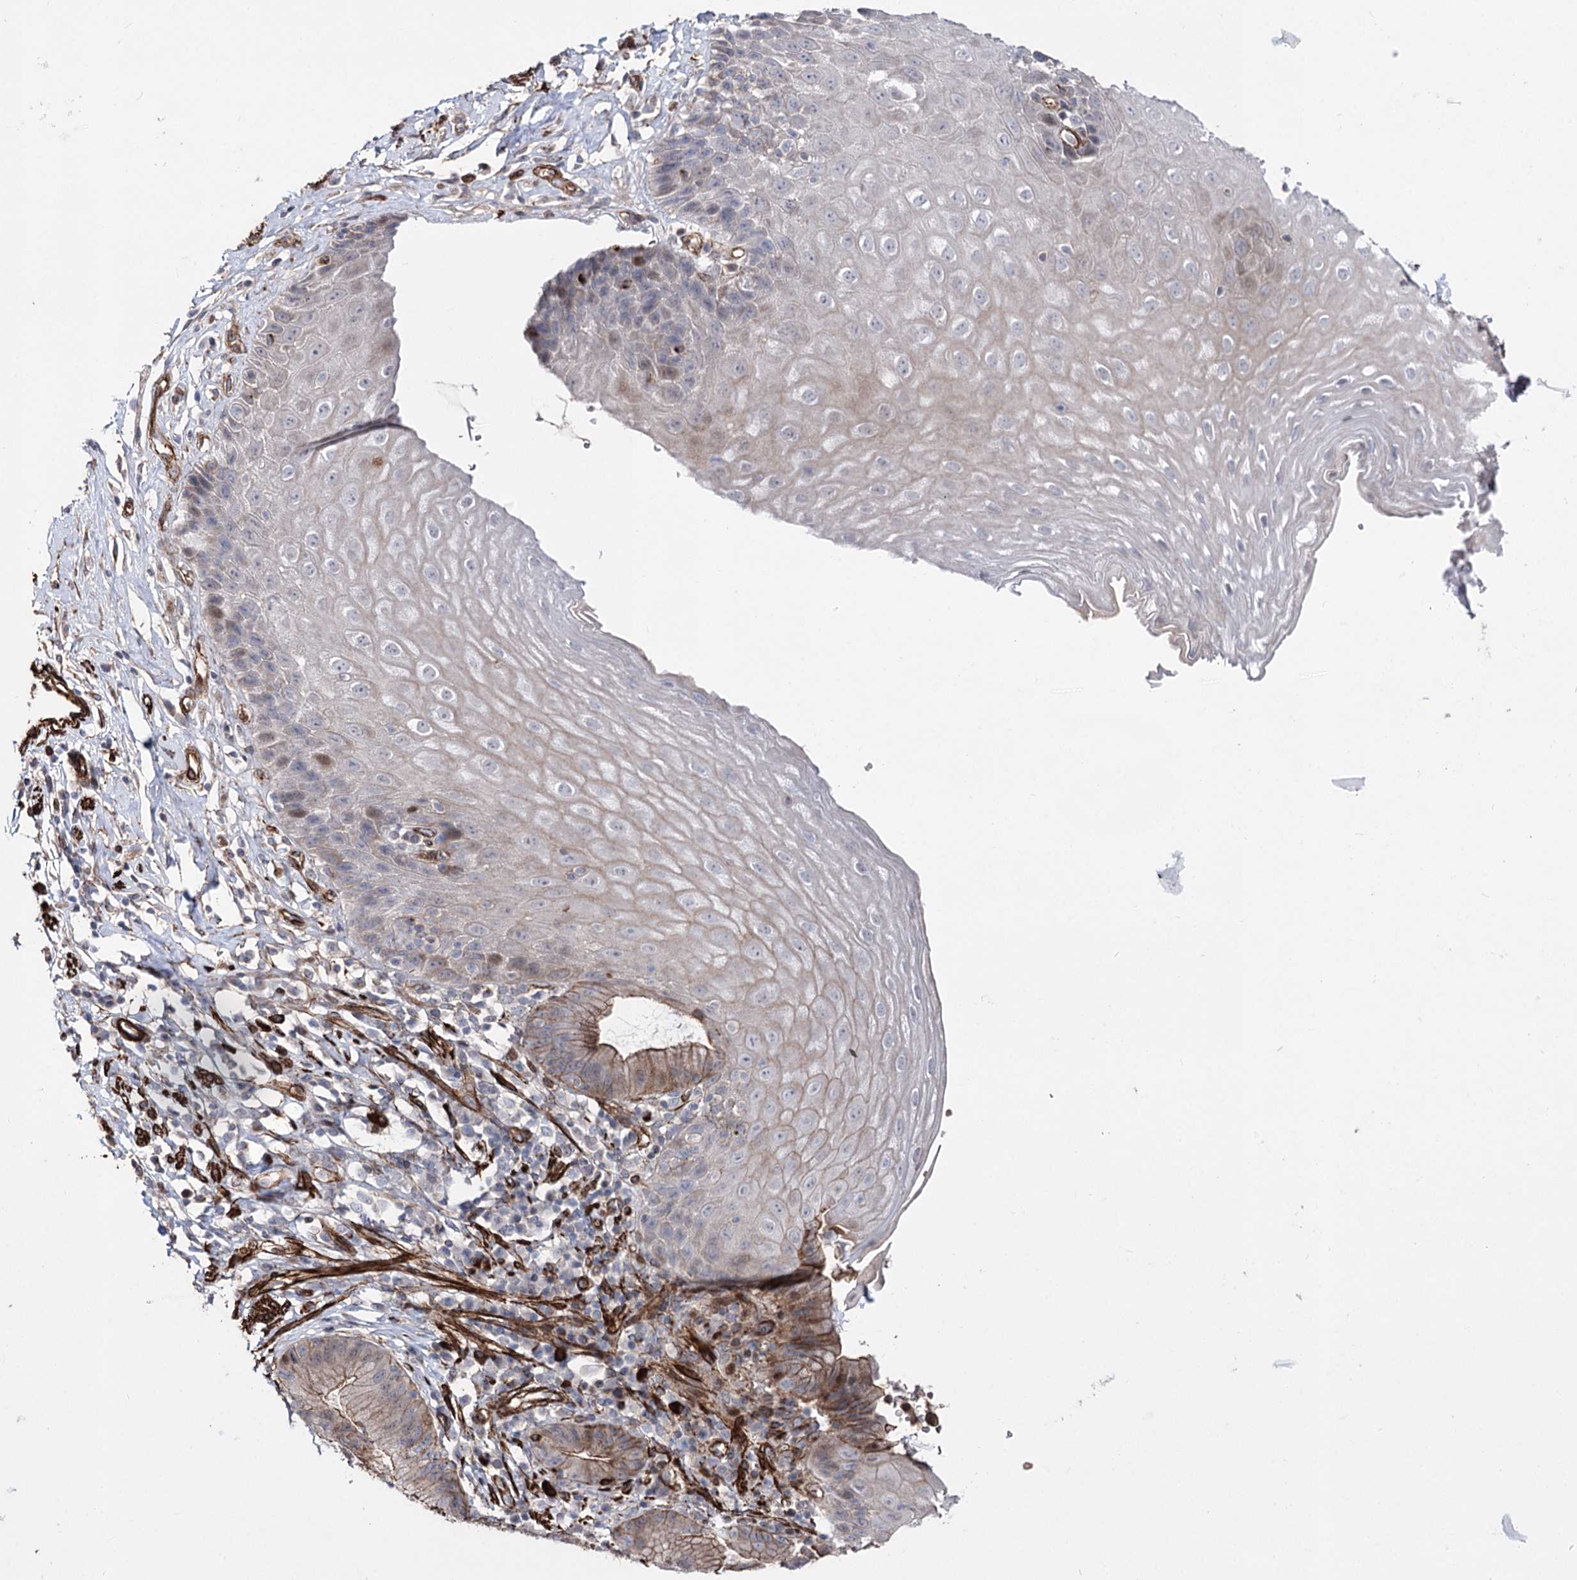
{"staining": {"intensity": "moderate", "quantity": "<25%", "location": "cytoplasmic/membranous,nuclear"}, "tissue": "esophagus", "cell_type": "Squamous epithelial cells", "image_type": "normal", "snomed": [{"axis": "morphology", "description": "Normal tissue, NOS"}, {"axis": "topography", "description": "Esophagus"}], "caption": "Immunohistochemistry of unremarkable human esophagus shows low levels of moderate cytoplasmic/membranous,nuclear positivity in approximately <25% of squamous epithelial cells.", "gene": "ARHGAP20", "patient": {"sex": "female", "age": 61}}